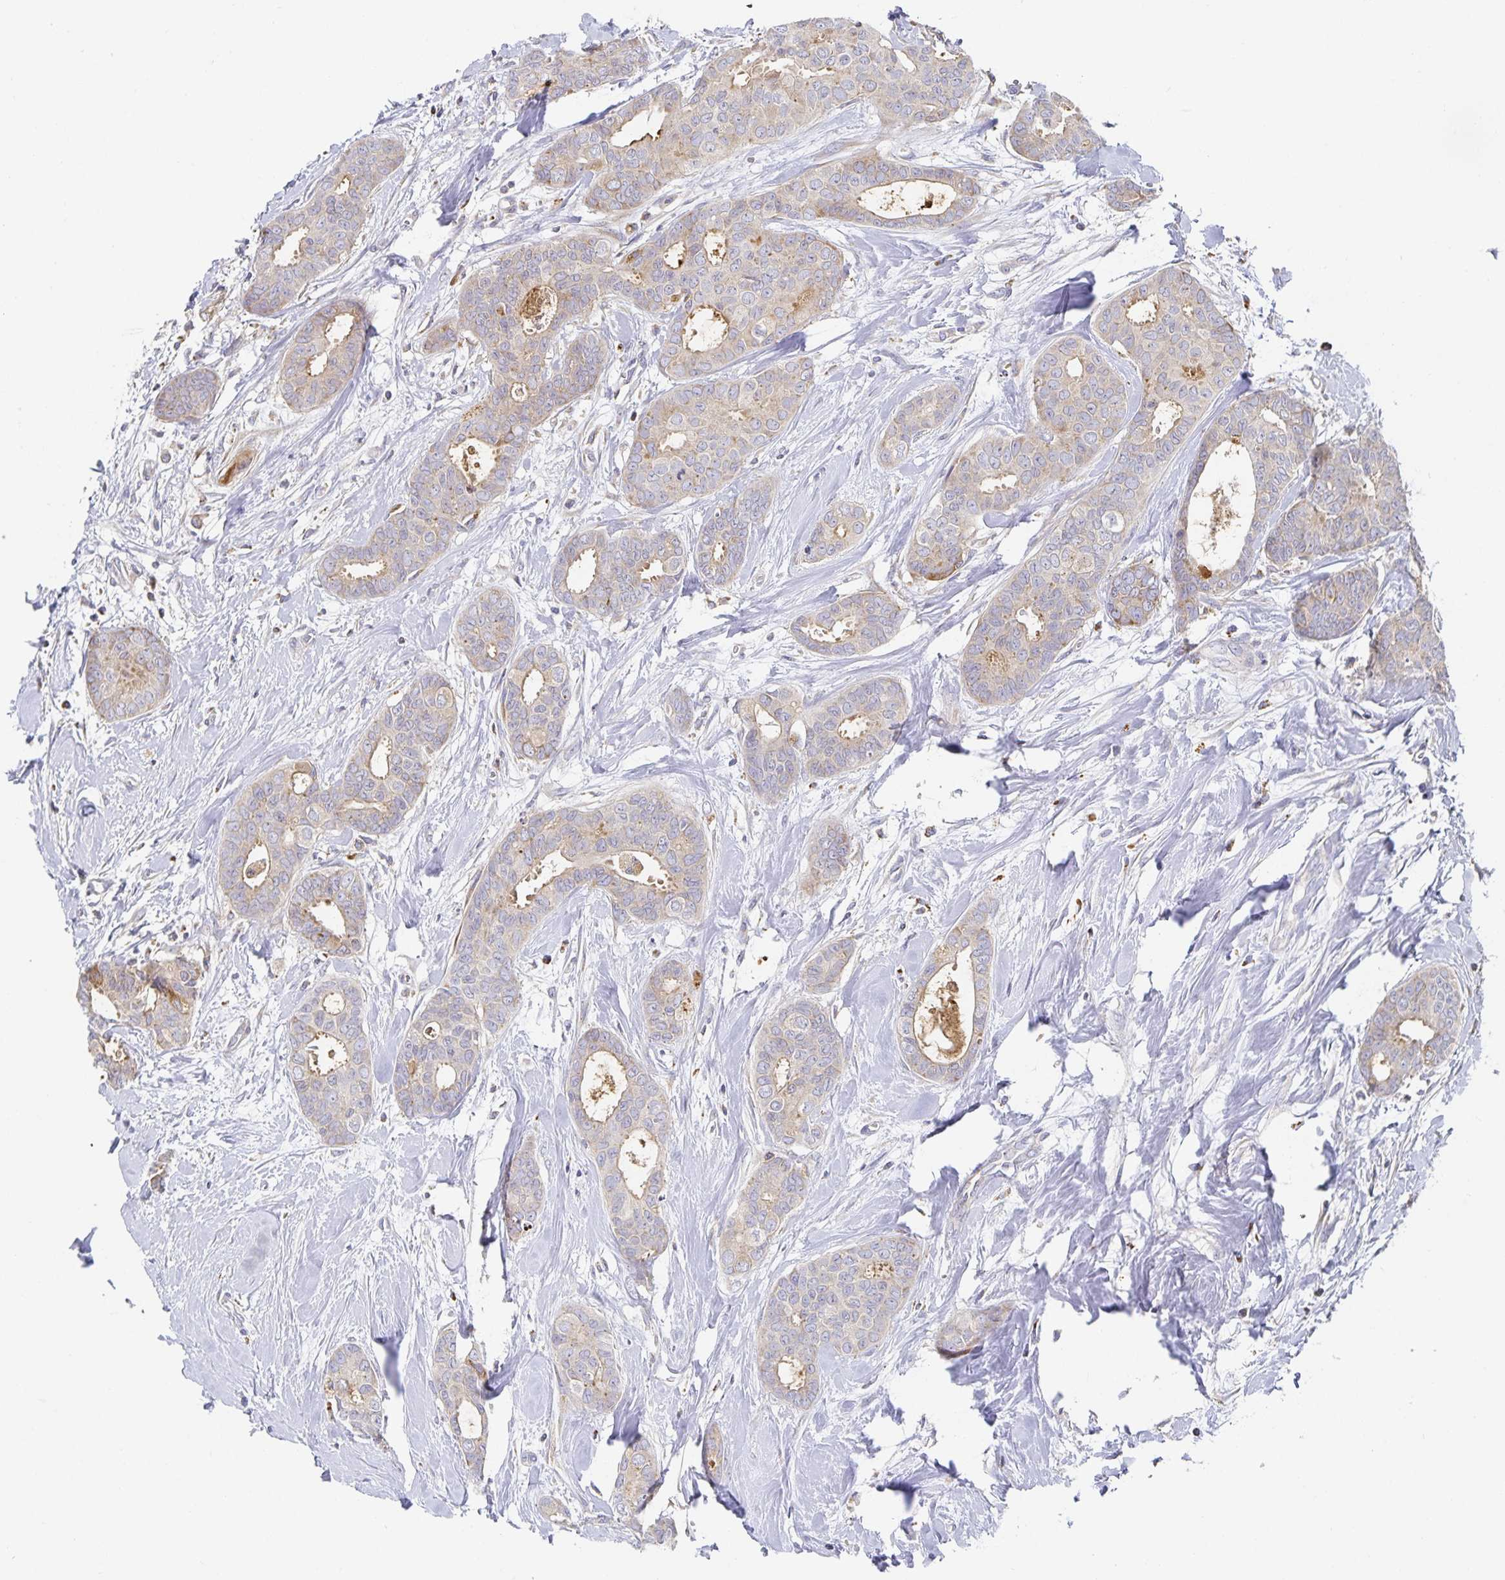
{"staining": {"intensity": "moderate", "quantity": "<25%", "location": "cytoplasmic/membranous"}, "tissue": "breast cancer", "cell_type": "Tumor cells", "image_type": "cancer", "snomed": [{"axis": "morphology", "description": "Duct carcinoma"}, {"axis": "topography", "description": "Breast"}], "caption": "An image of human breast infiltrating ductal carcinoma stained for a protein demonstrates moderate cytoplasmic/membranous brown staining in tumor cells.", "gene": "NOMO1", "patient": {"sex": "female", "age": 45}}